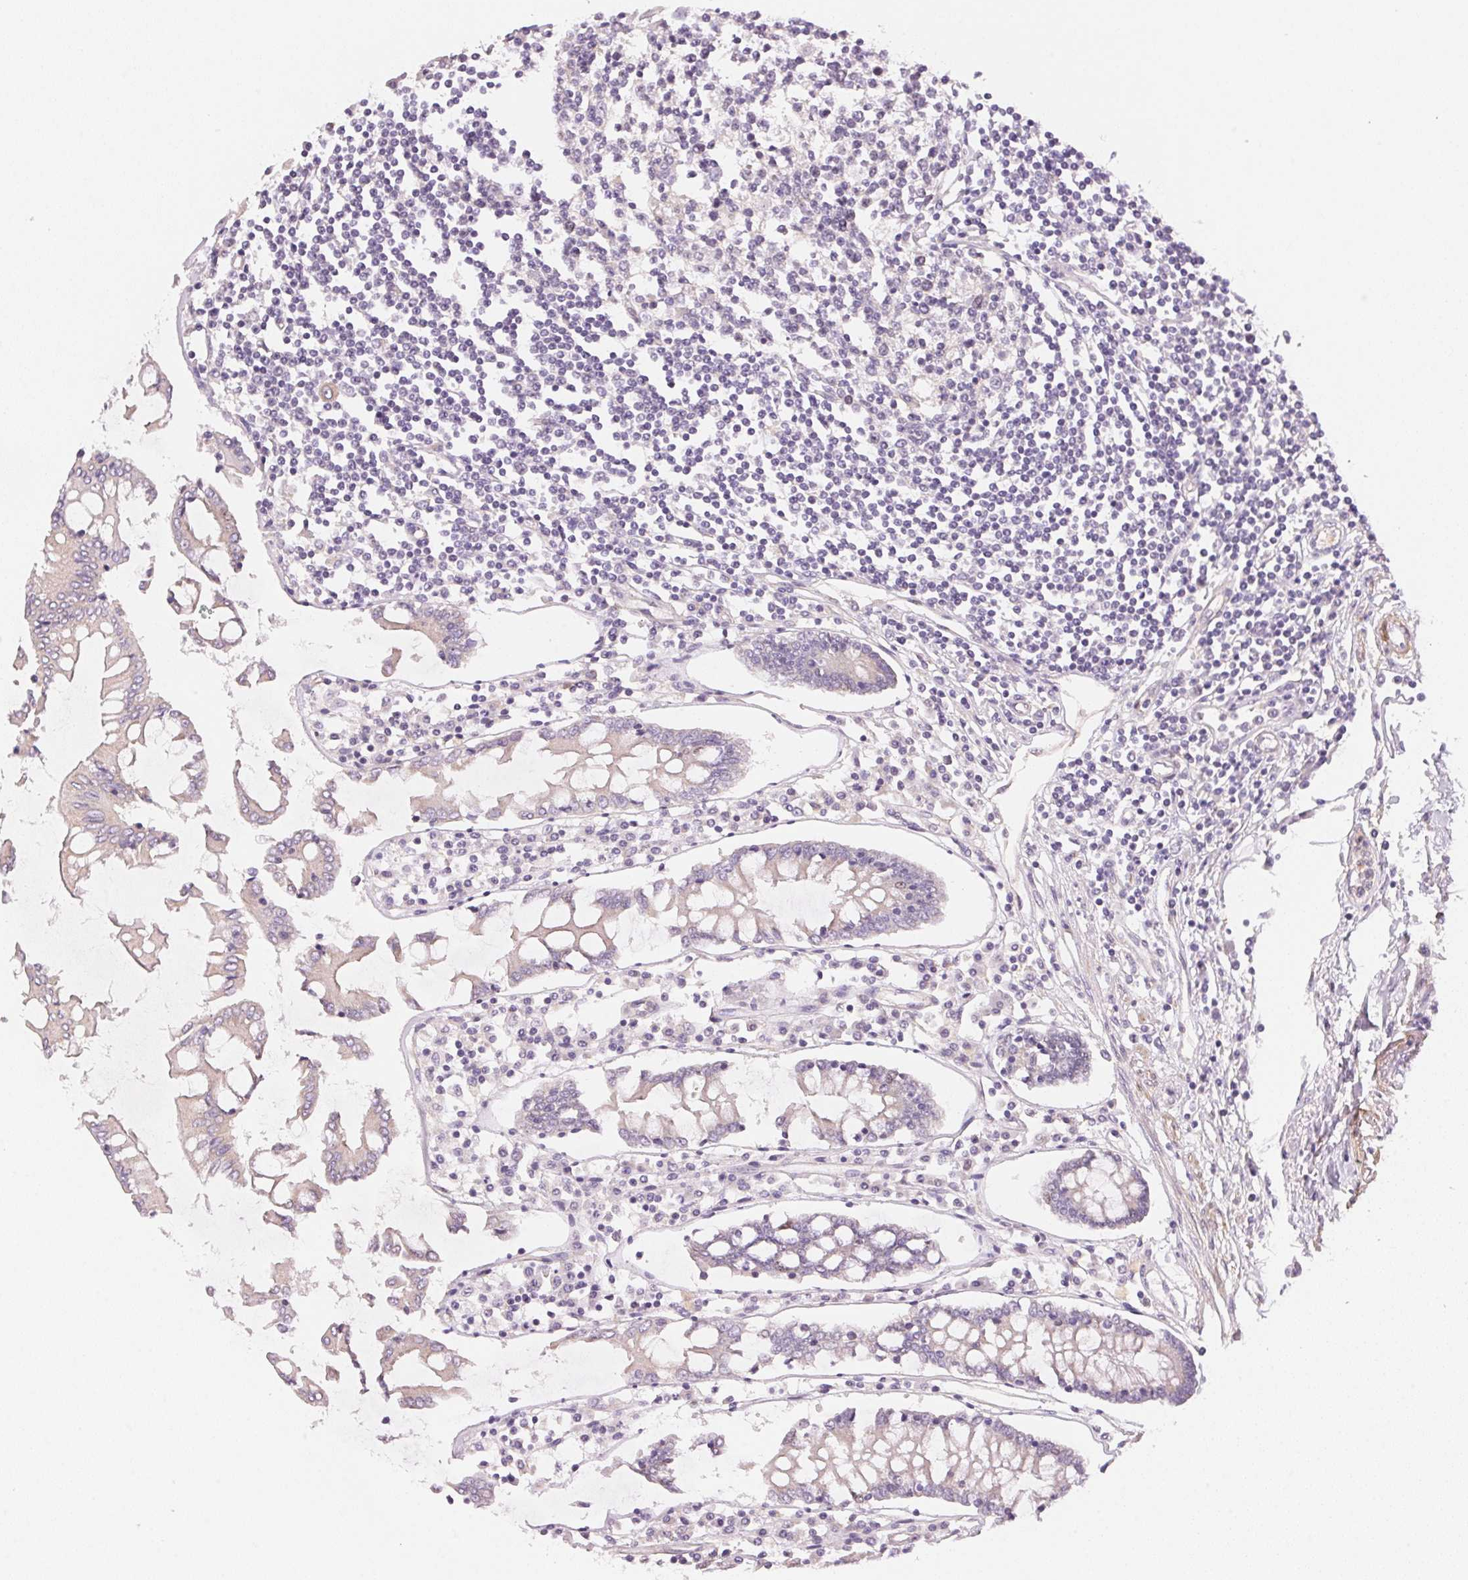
{"staining": {"intensity": "negative", "quantity": "none", "location": "none"}, "tissue": "colorectal cancer", "cell_type": "Tumor cells", "image_type": "cancer", "snomed": [{"axis": "morphology", "description": "Adenocarcinoma, NOS"}, {"axis": "topography", "description": "Colon"}], "caption": "Colorectal adenocarcinoma was stained to show a protein in brown. There is no significant staining in tumor cells.", "gene": "SMTN", "patient": {"sex": "male", "age": 77}}